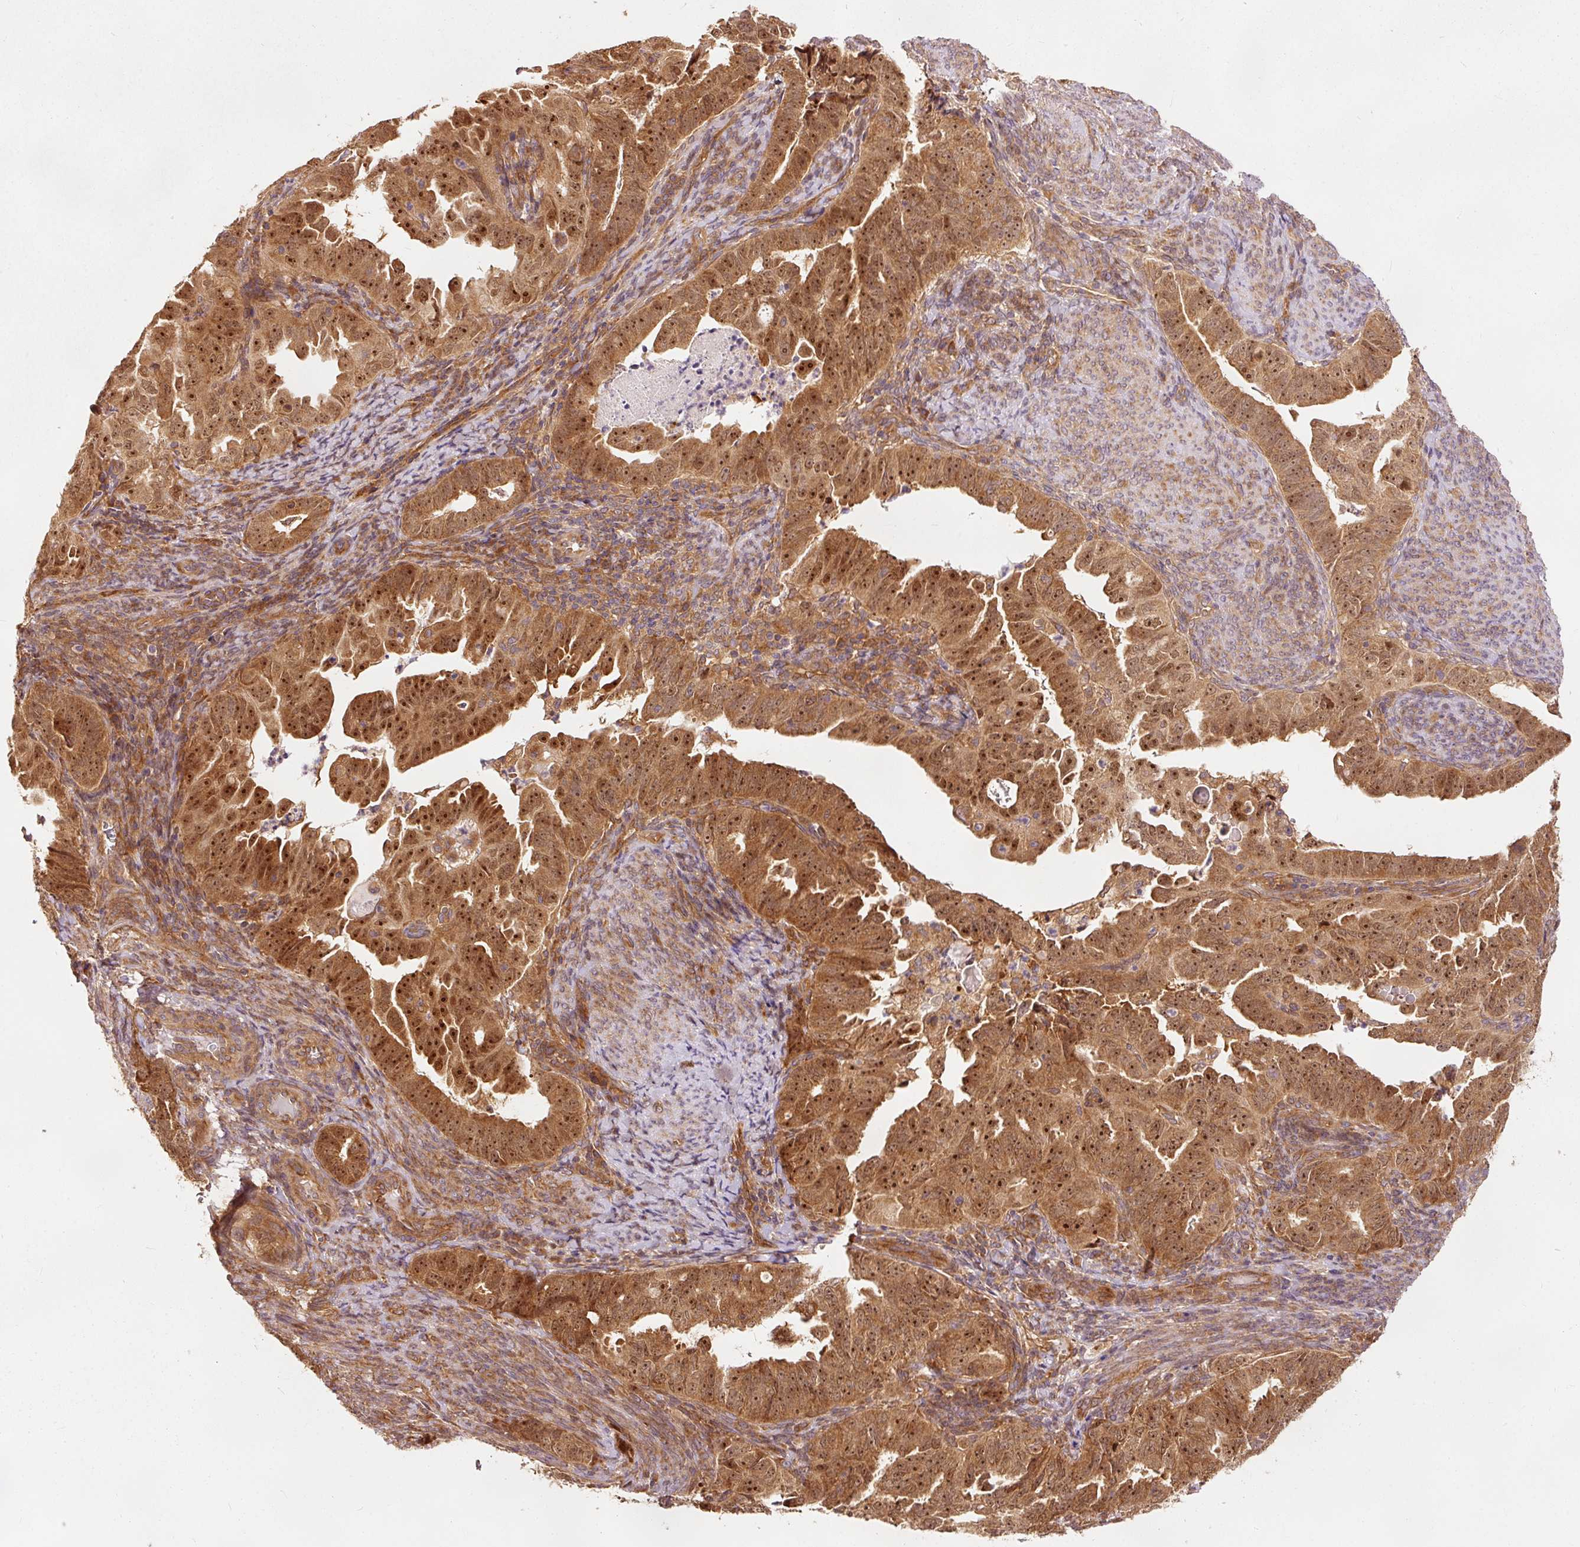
{"staining": {"intensity": "strong", "quantity": ">75%", "location": "cytoplasmic/membranous,nuclear"}, "tissue": "endometrial cancer", "cell_type": "Tumor cells", "image_type": "cancer", "snomed": [{"axis": "morphology", "description": "Adenocarcinoma, NOS"}, {"axis": "topography", "description": "Endometrium"}], "caption": "Immunohistochemistry (IHC) image of neoplastic tissue: endometrial adenocarcinoma stained using immunohistochemistry shows high levels of strong protein expression localized specifically in the cytoplasmic/membranous and nuclear of tumor cells, appearing as a cytoplasmic/membranous and nuclear brown color.", "gene": "EIF3B", "patient": {"sex": "female", "age": 65}}